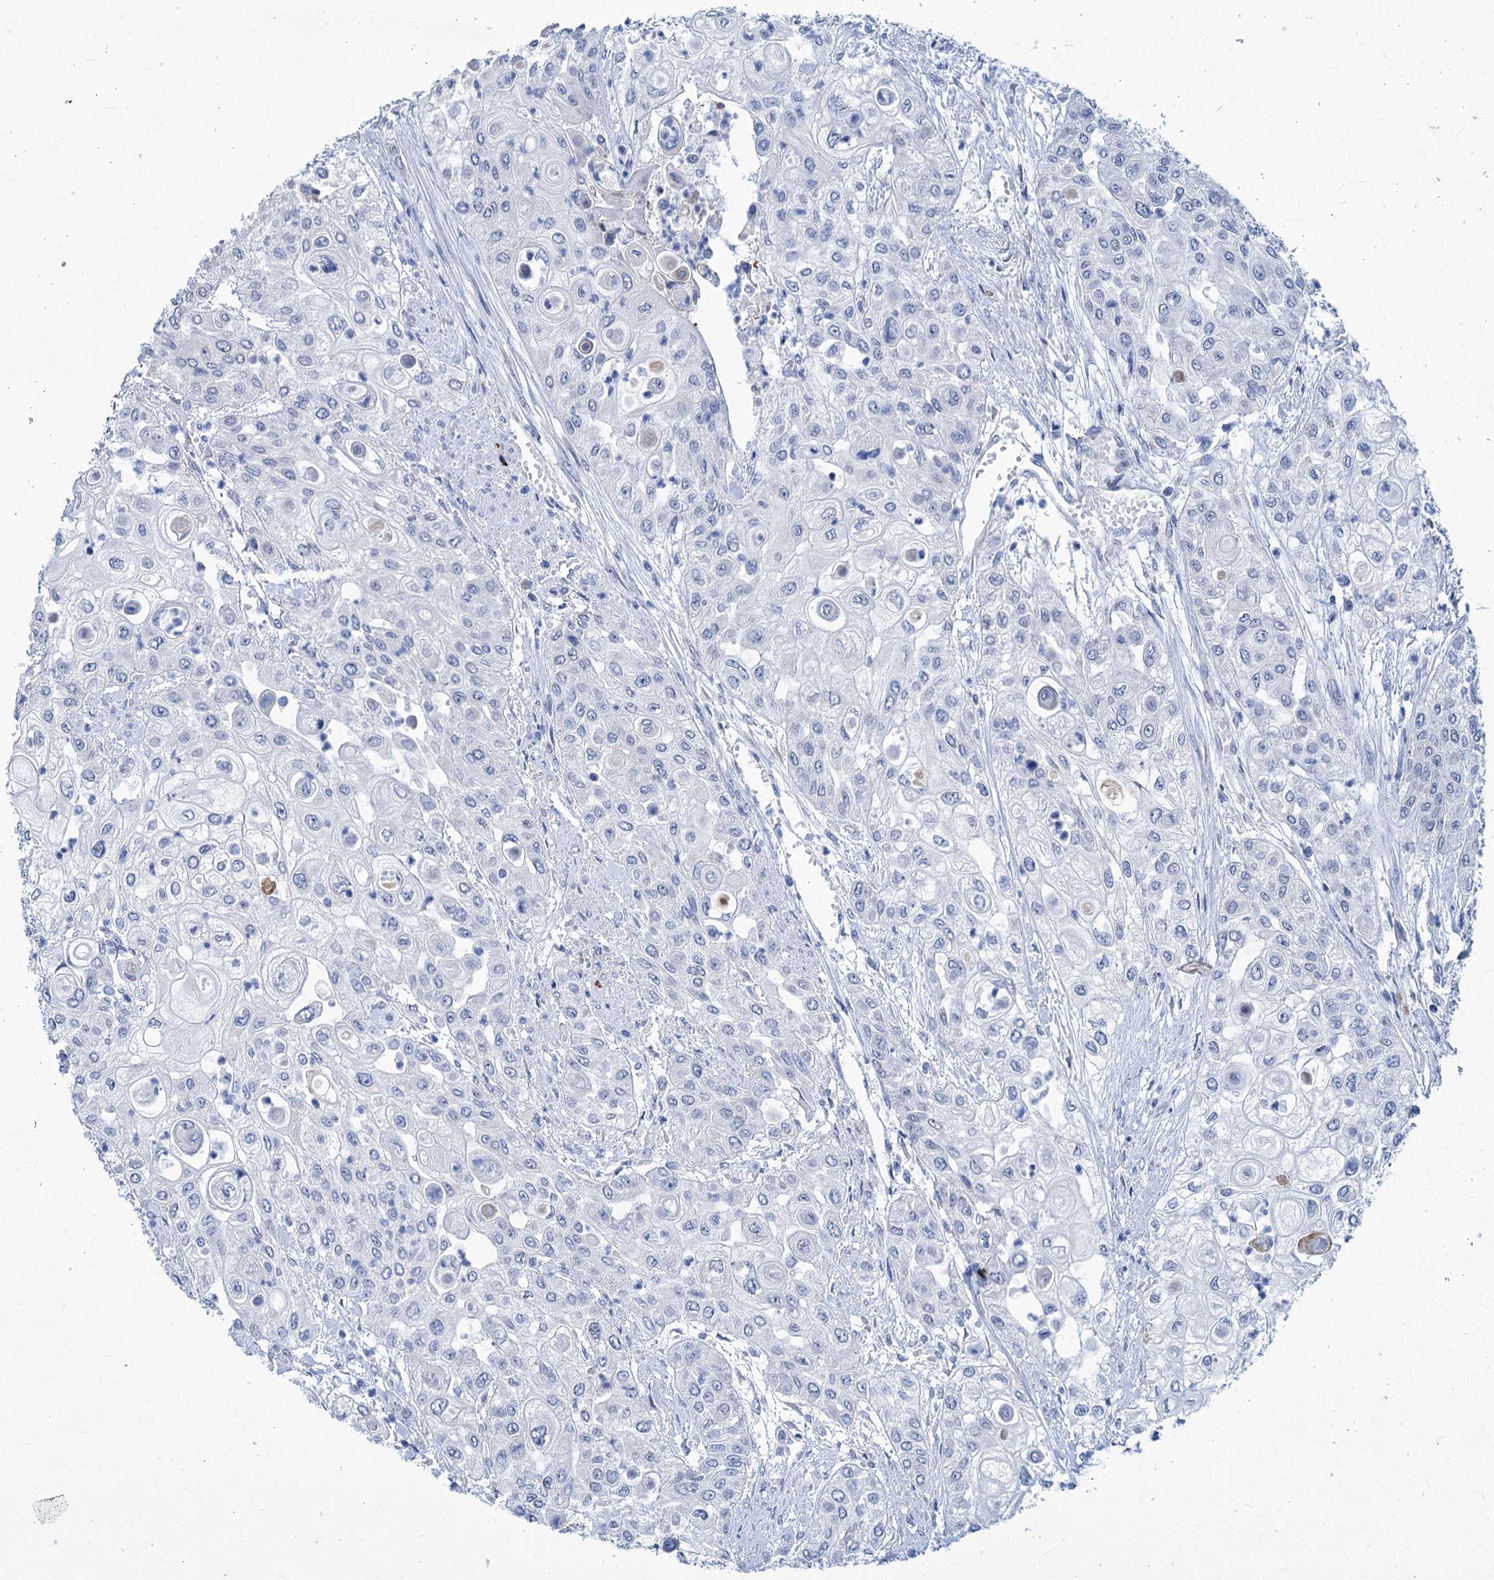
{"staining": {"intensity": "negative", "quantity": "none", "location": "none"}, "tissue": "urothelial cancer", "cell_type": "Tumor cells", "image_type": "cancer", "snomed": [{"axis": "morphology", "description": "Urothelial carcinoma, High grade"}, {"axis": "topography", "description": "Urinary bladder"}], "caption": "A high-resolution image shows IHC staining of high-grade urothelial carcinoma, which displays no significant expression in tumor cells.", "gene": "NEU3", "patient": {"sex": "female", "age": 79}}